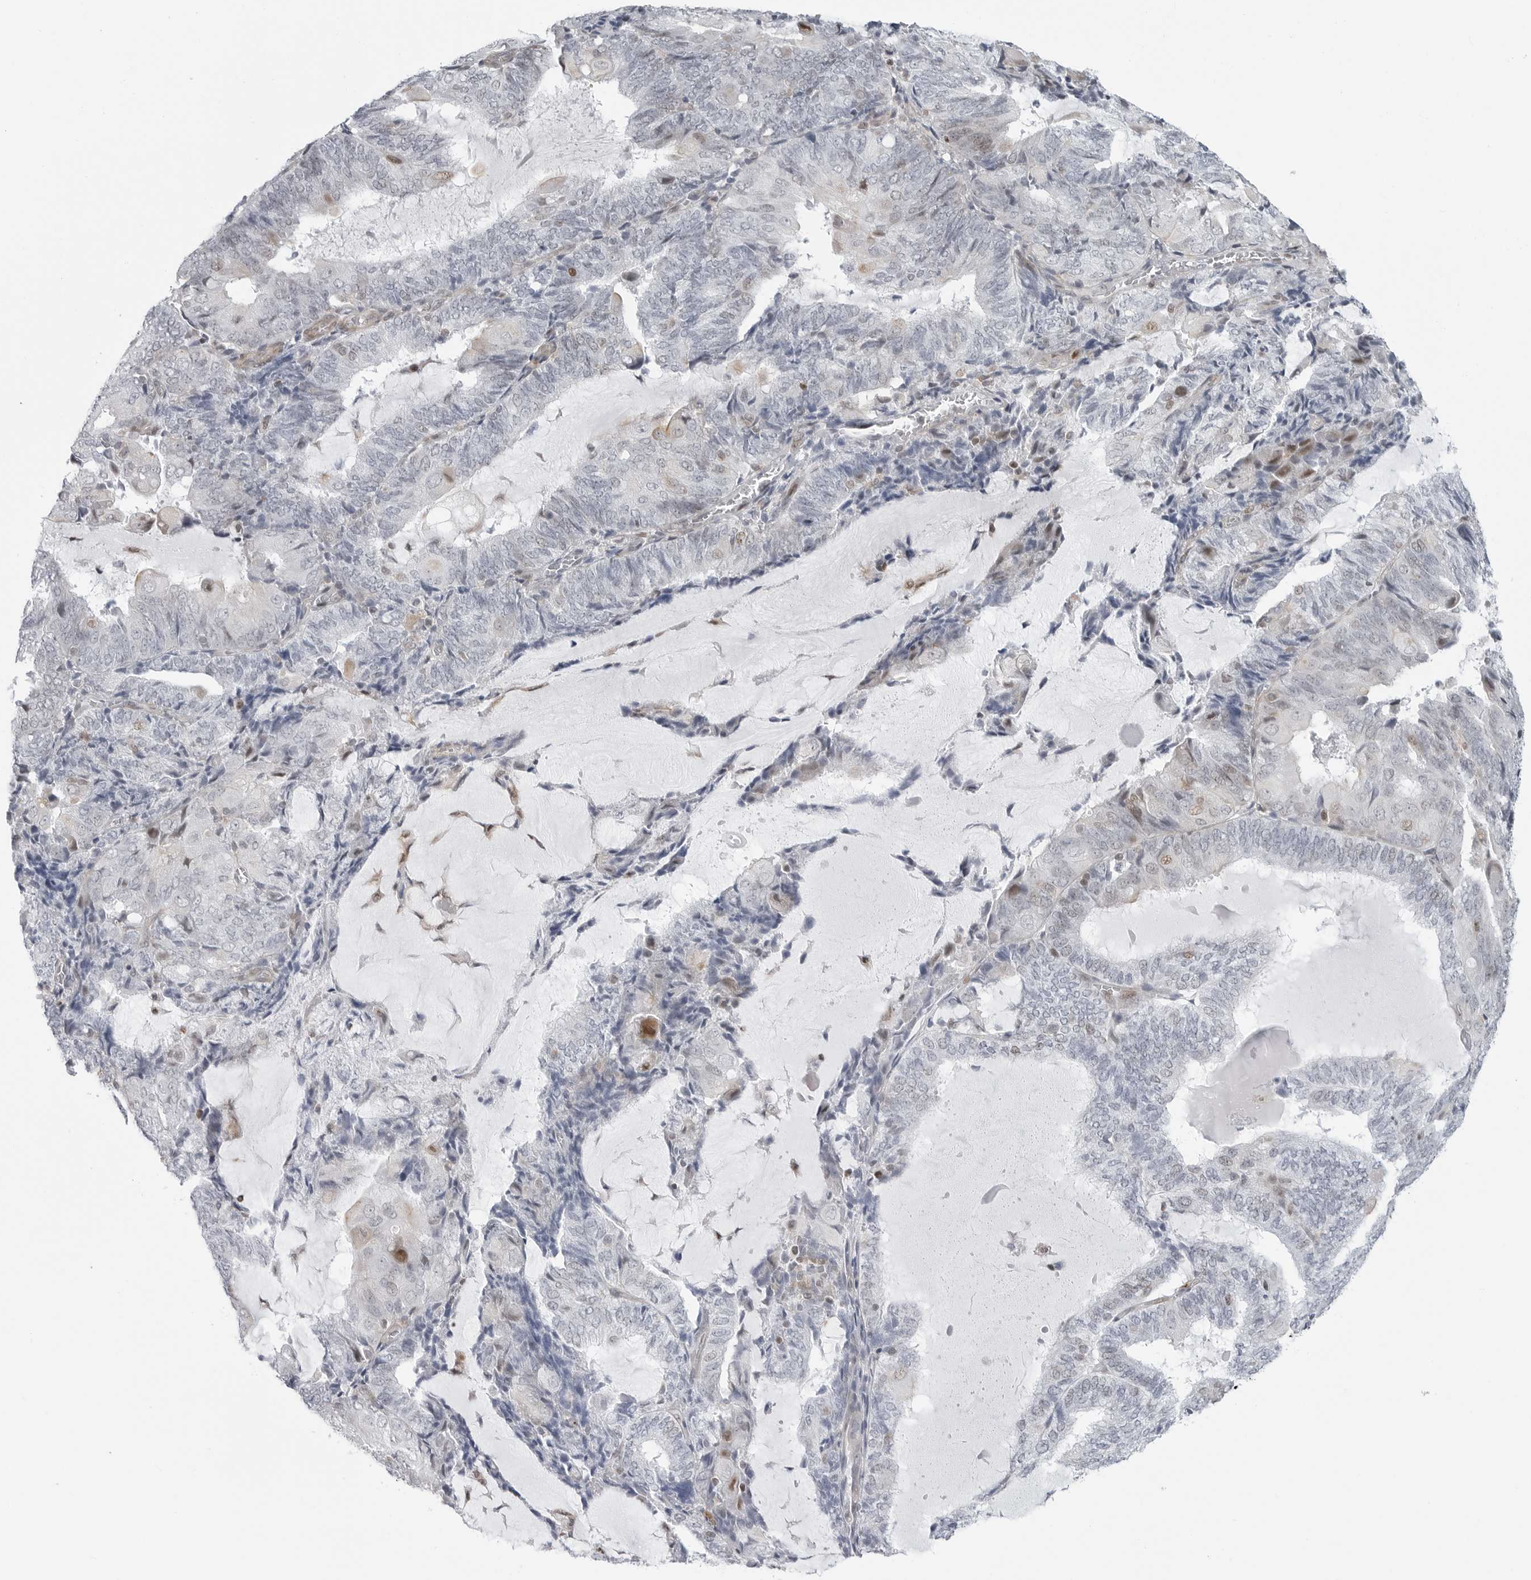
{"staining": {"intensity": "weak", "quantity": "<25%", "location": "nuclear"}, "tissue": "endometrial cancer", "cell_type": "Tumor cells", "image_type": "cancer", "snomed": [{"axis": "morphology", "description": "Adenocarcinoma, NOS"}, {"axis": "topography", "description": "Endometrium"}], "caption": "A histopathology image of human endometrial cancer (adenocarcinoma) is negative for staining in tumor cells.", "gene": "FAM135B", "patient": {"sex": "female", "age": 81}}